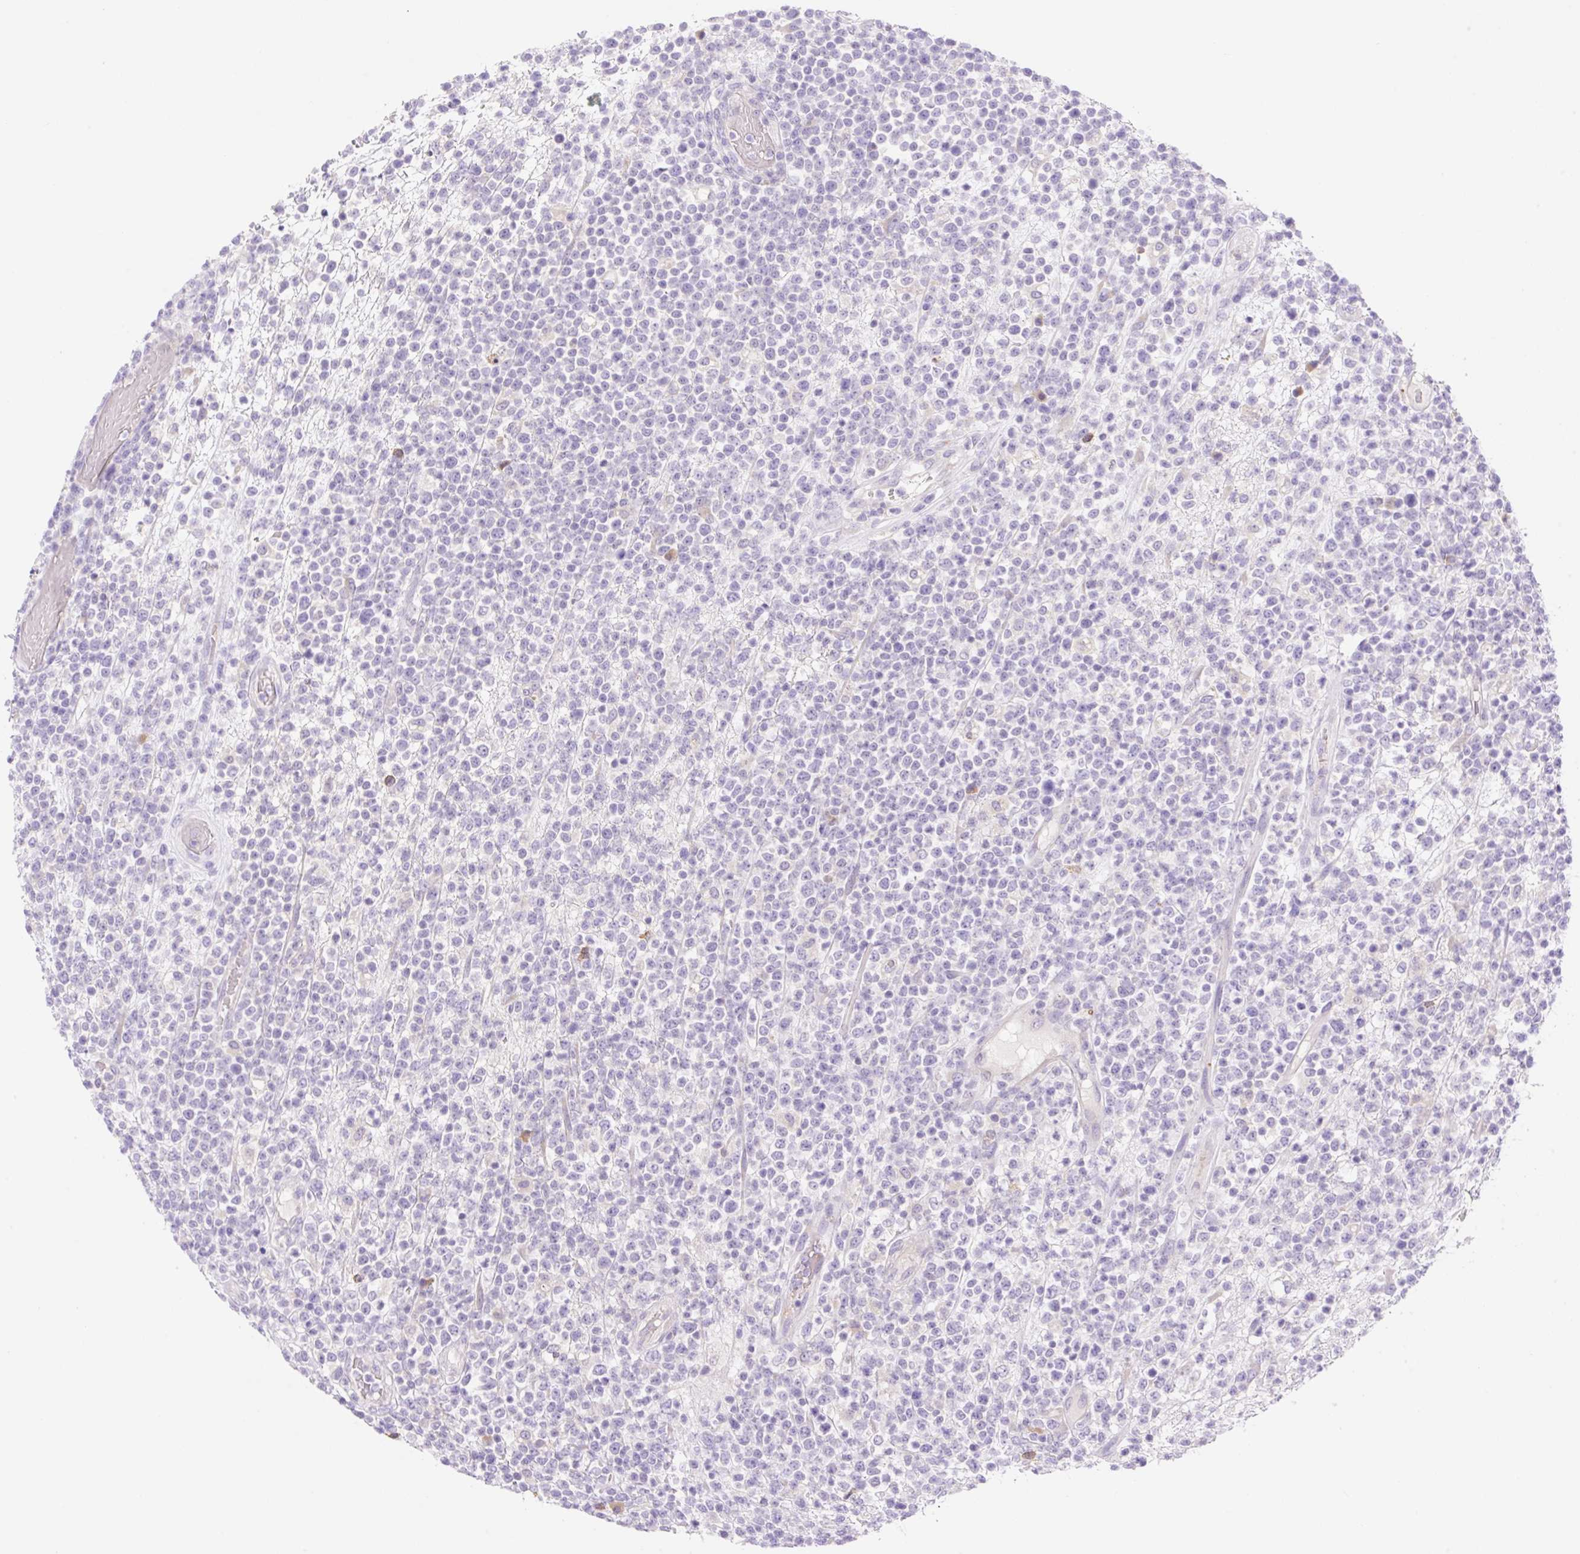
{"staining": {"intensity": "negative", "quantity": "none", "location": "none"}, "tissue": "lymphoma", "cell_type": "Tumor cells", "image_type": "cancer", "snomed": [{"axis": "morphology", "description": "Malignant lymphoma, non-Hodgkin's type, High grade"}, {"axis": "topography", "description": "Colon"}], "caption": "Lymphoma stained for a protein using immunohistochemistry reveals no staining tumor cells.", "gene": "DENND5A", "patient": {"sex": "female", "age": 53}}